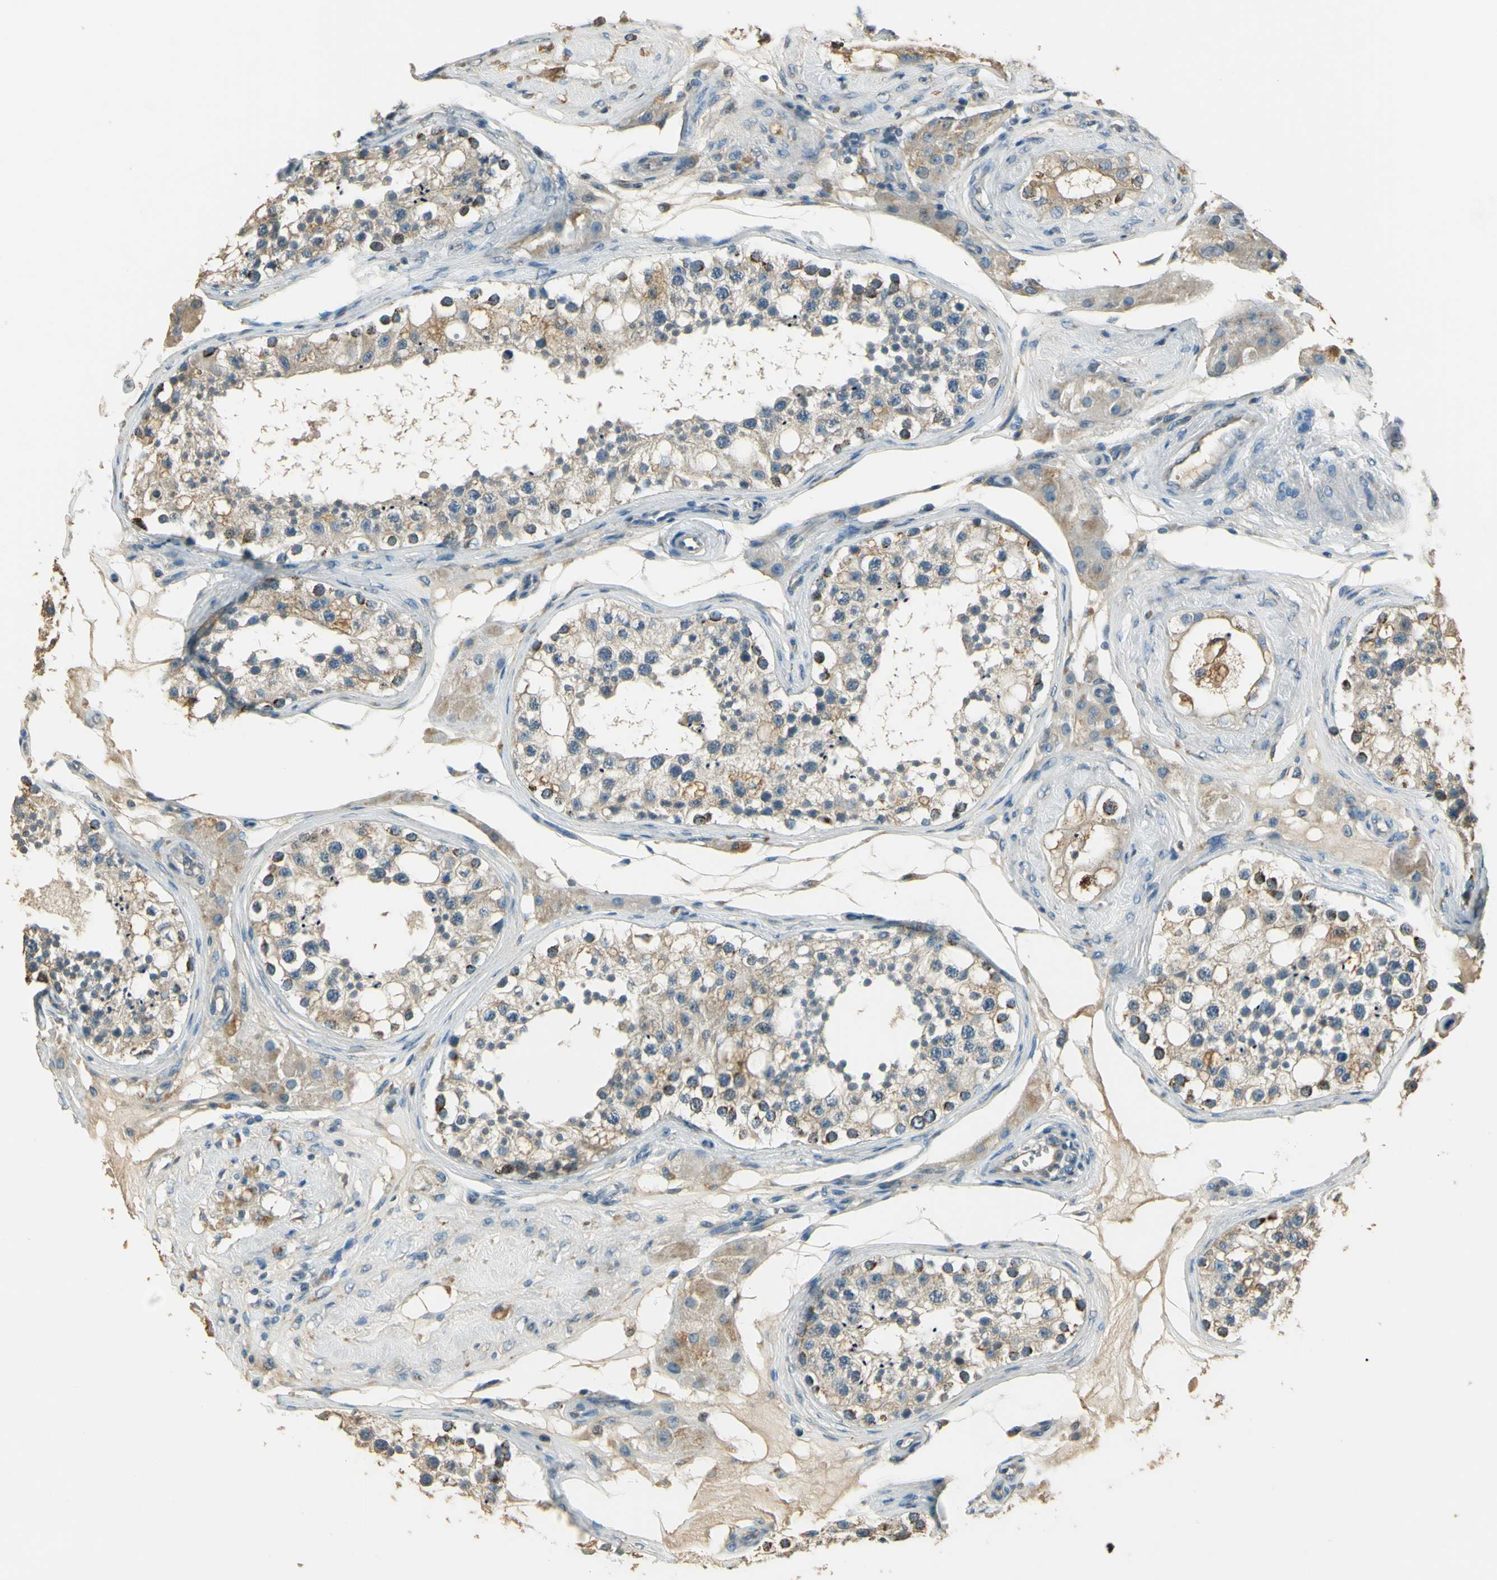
{"staining": {"intensity": "weak", "quantity": "25%-75%", "location": "cytoplasmic/membranous"}, "tissue": "testis", "cell_type": "Cells in seminiferous ducts", "image_type": "normal", "snomed": [{"axis": "morphology", "description": "Normal tissue, NOS"}, {"axis": "topography", "description": "Testis"}], "caption": "The immunohistochemical stain highlights weak cytoplasmic/membranous expression in cells in seminiferous ducts of unremarkable testis. The protein of interest is shown in brown color, while the nuclei are stained blue.", "gene": "UXS1", "patient": {"sex": "male", "age": 68}}